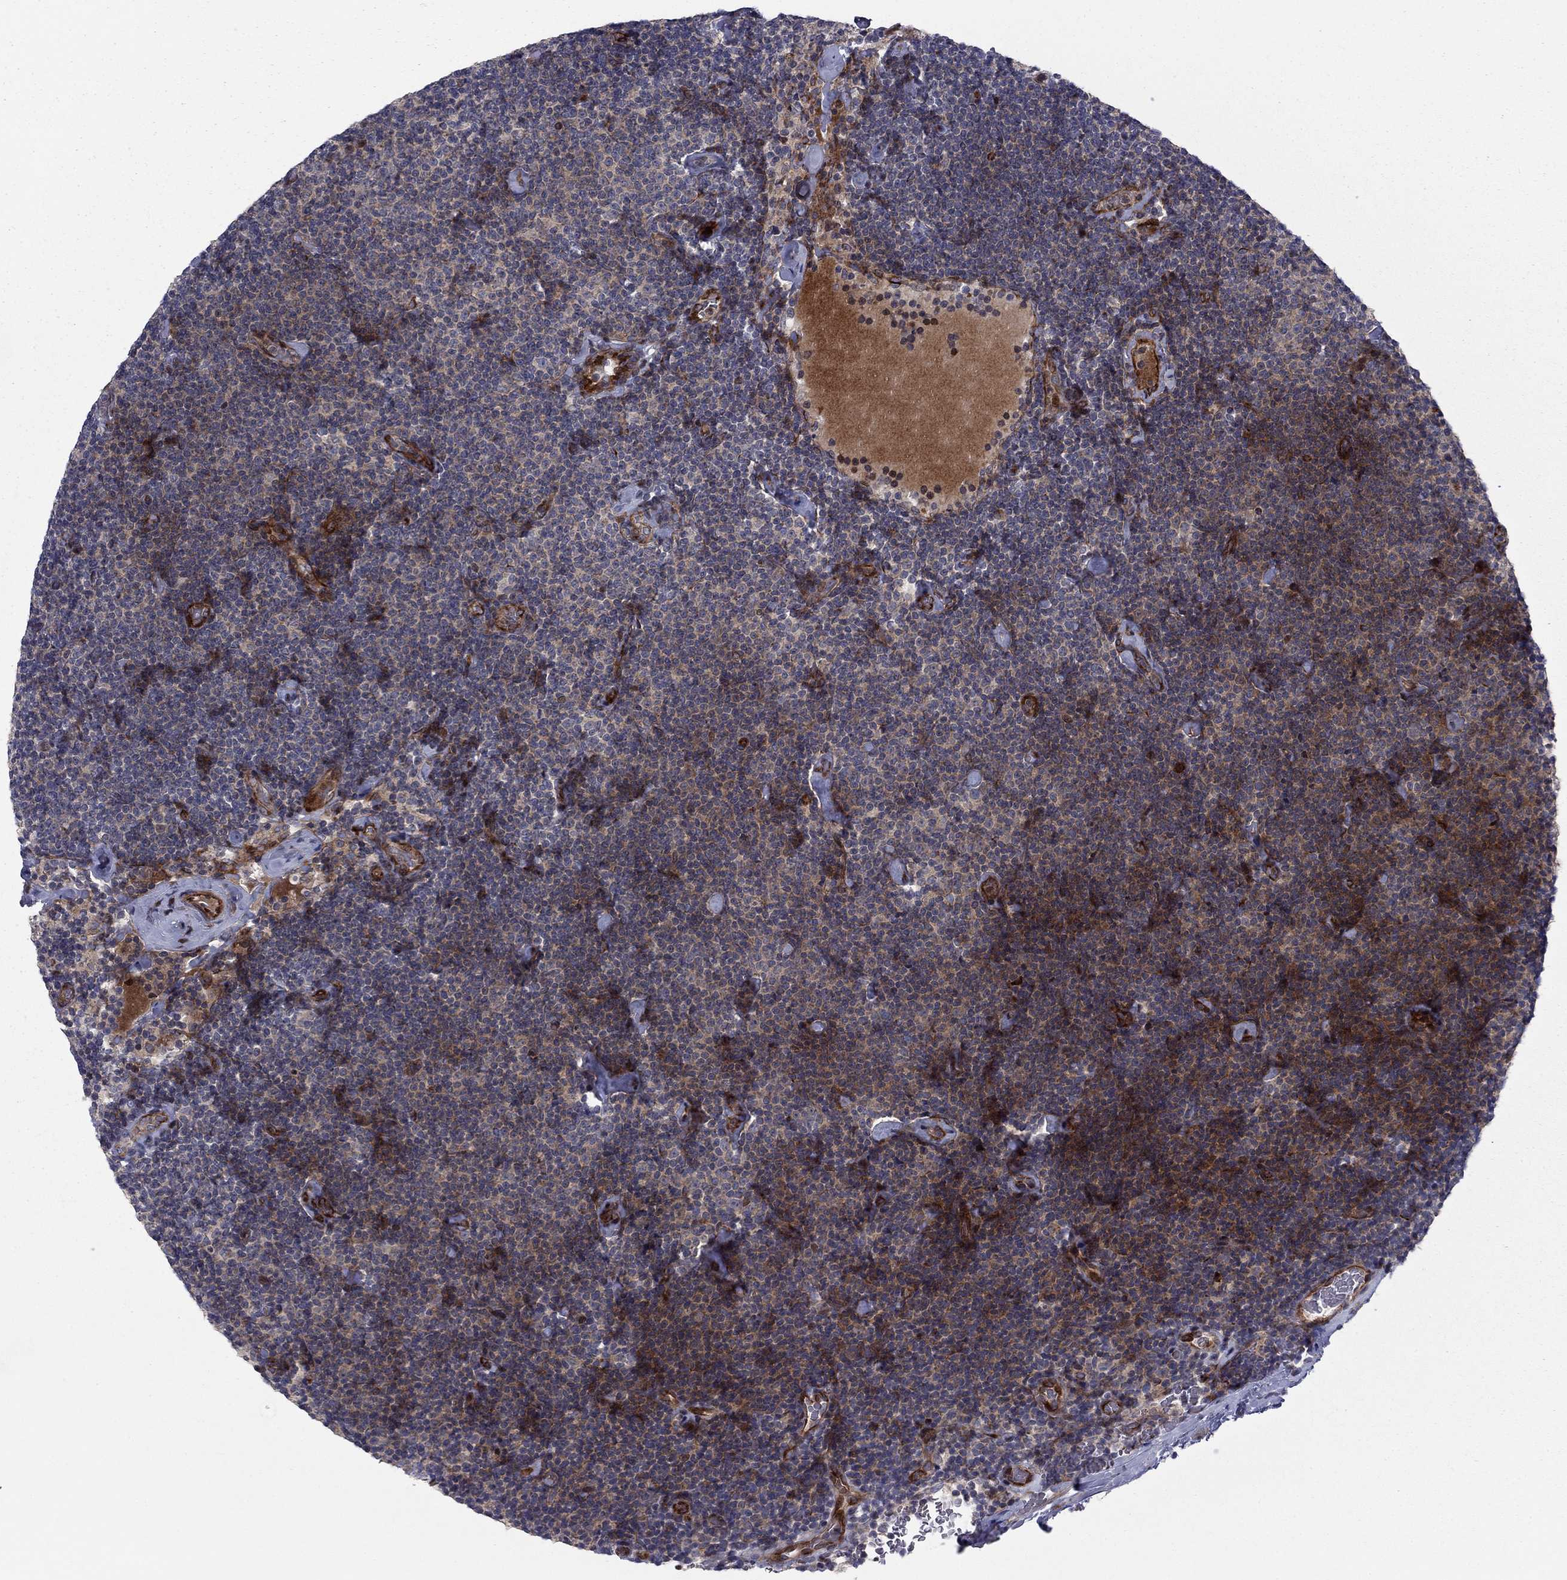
{"staining": {"intensity": "strong", "quantity": "<25%", "location": "cytoplasmic/membranous"}, "tissue": "lymphoma", "cell_type": "Tumor cells", "image_type": "cancer", "snomed": [{"axis": "morphology", "description": "Malignant lymphoma, non-Hodgkin's type, Low grade"}, {"axis": "topography", "description": "Lymph node"}], "caption": "Brown immunohistochemical staining in lymphoma shows strong cytoplasmic/membranous expression in approximately <25% of tumor cells.", "gene": "MIOS", "patient": {"sex": "male", "age": 81}}